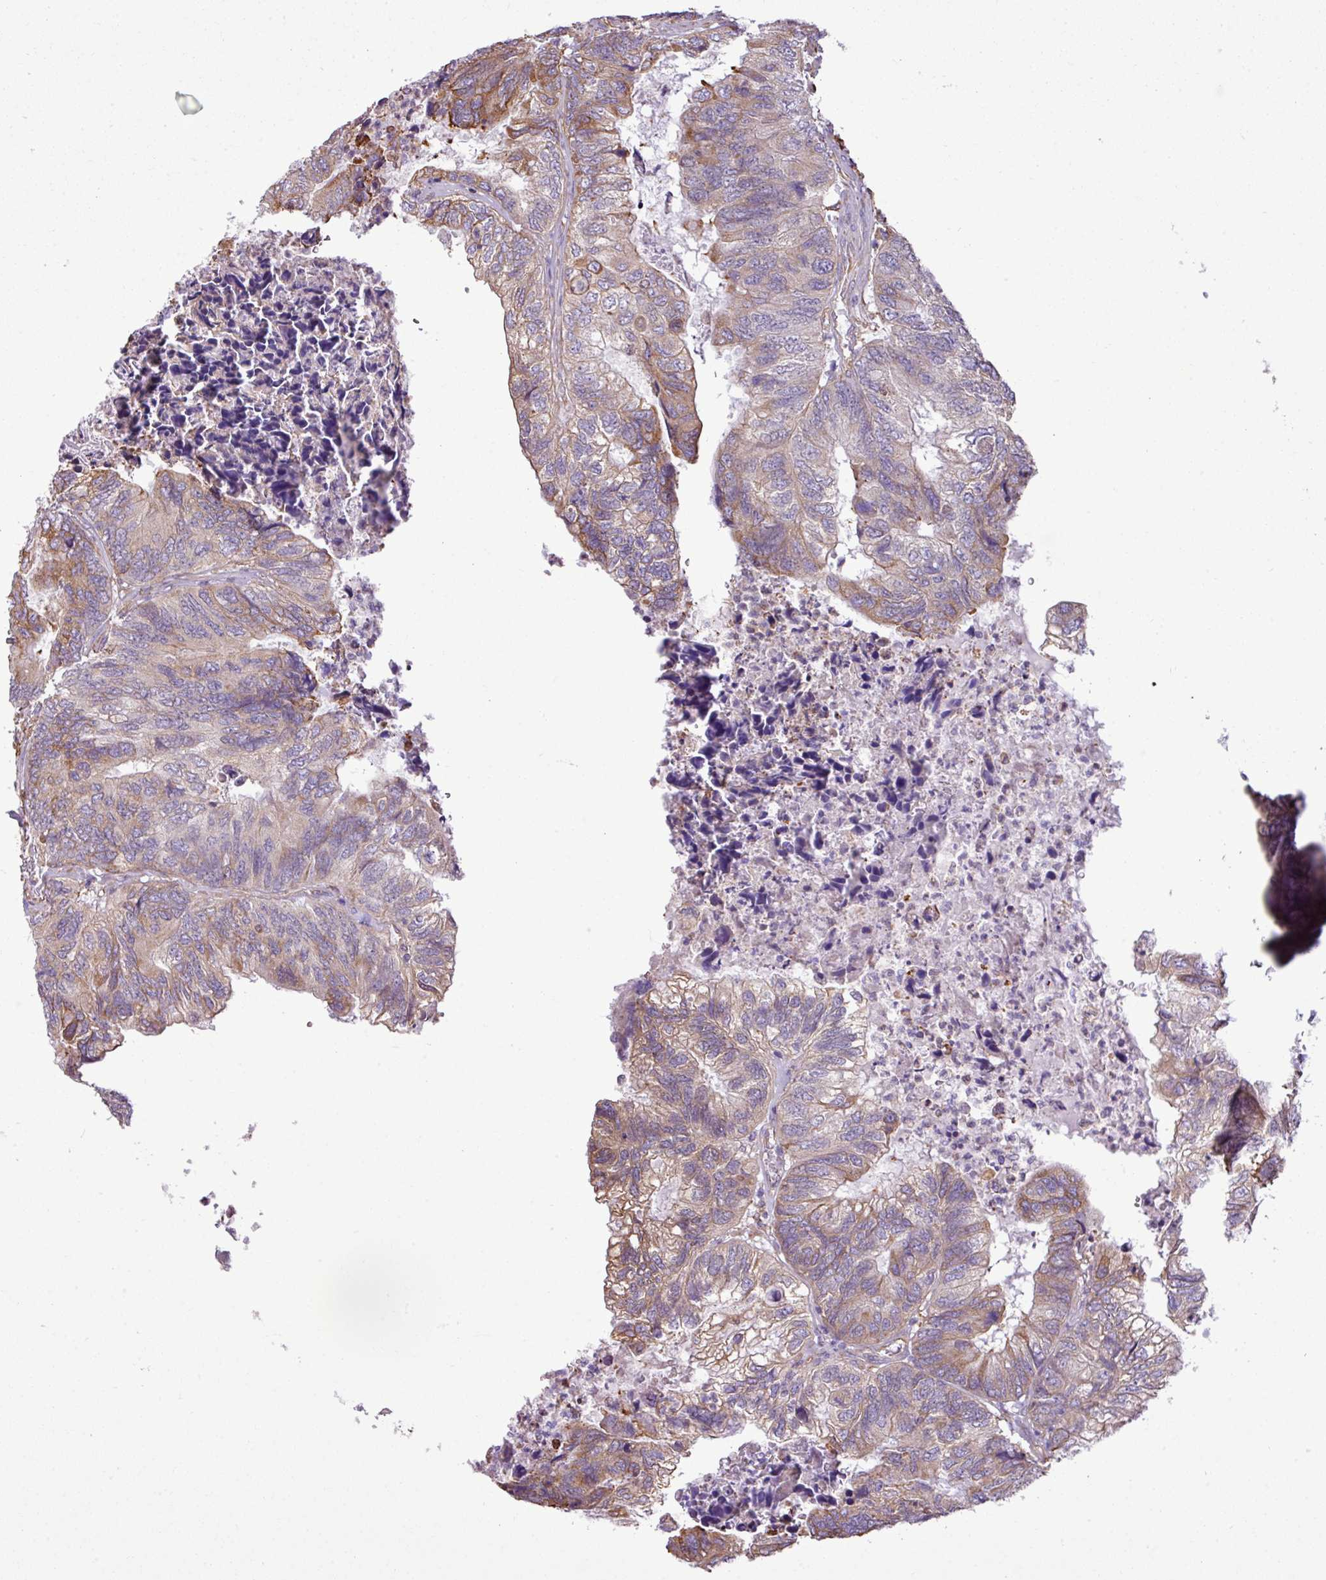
{"staining": {"intensity": "weak", "quantity": "25%-75%", "location": "cytoplasmic/membranous"}, "tissue": "colorectal cancer", "cell_type": "Tumor cells", "image_type": "cancer", "snomed": [{"axis": "morphology", "description": "Adenocarcinoma, NOS"}, {"axis": "topography", "description": "Colon"}], "caption": "Colorectal cancer (adenocarcinoma) stained with DAB IHC shows low levels of weak cytoplasmic/membranous staining in about 25%-75% of tumor cells.", "gene": "ZSCAN5A", "patient": {"sex": "female", "age": 67}}